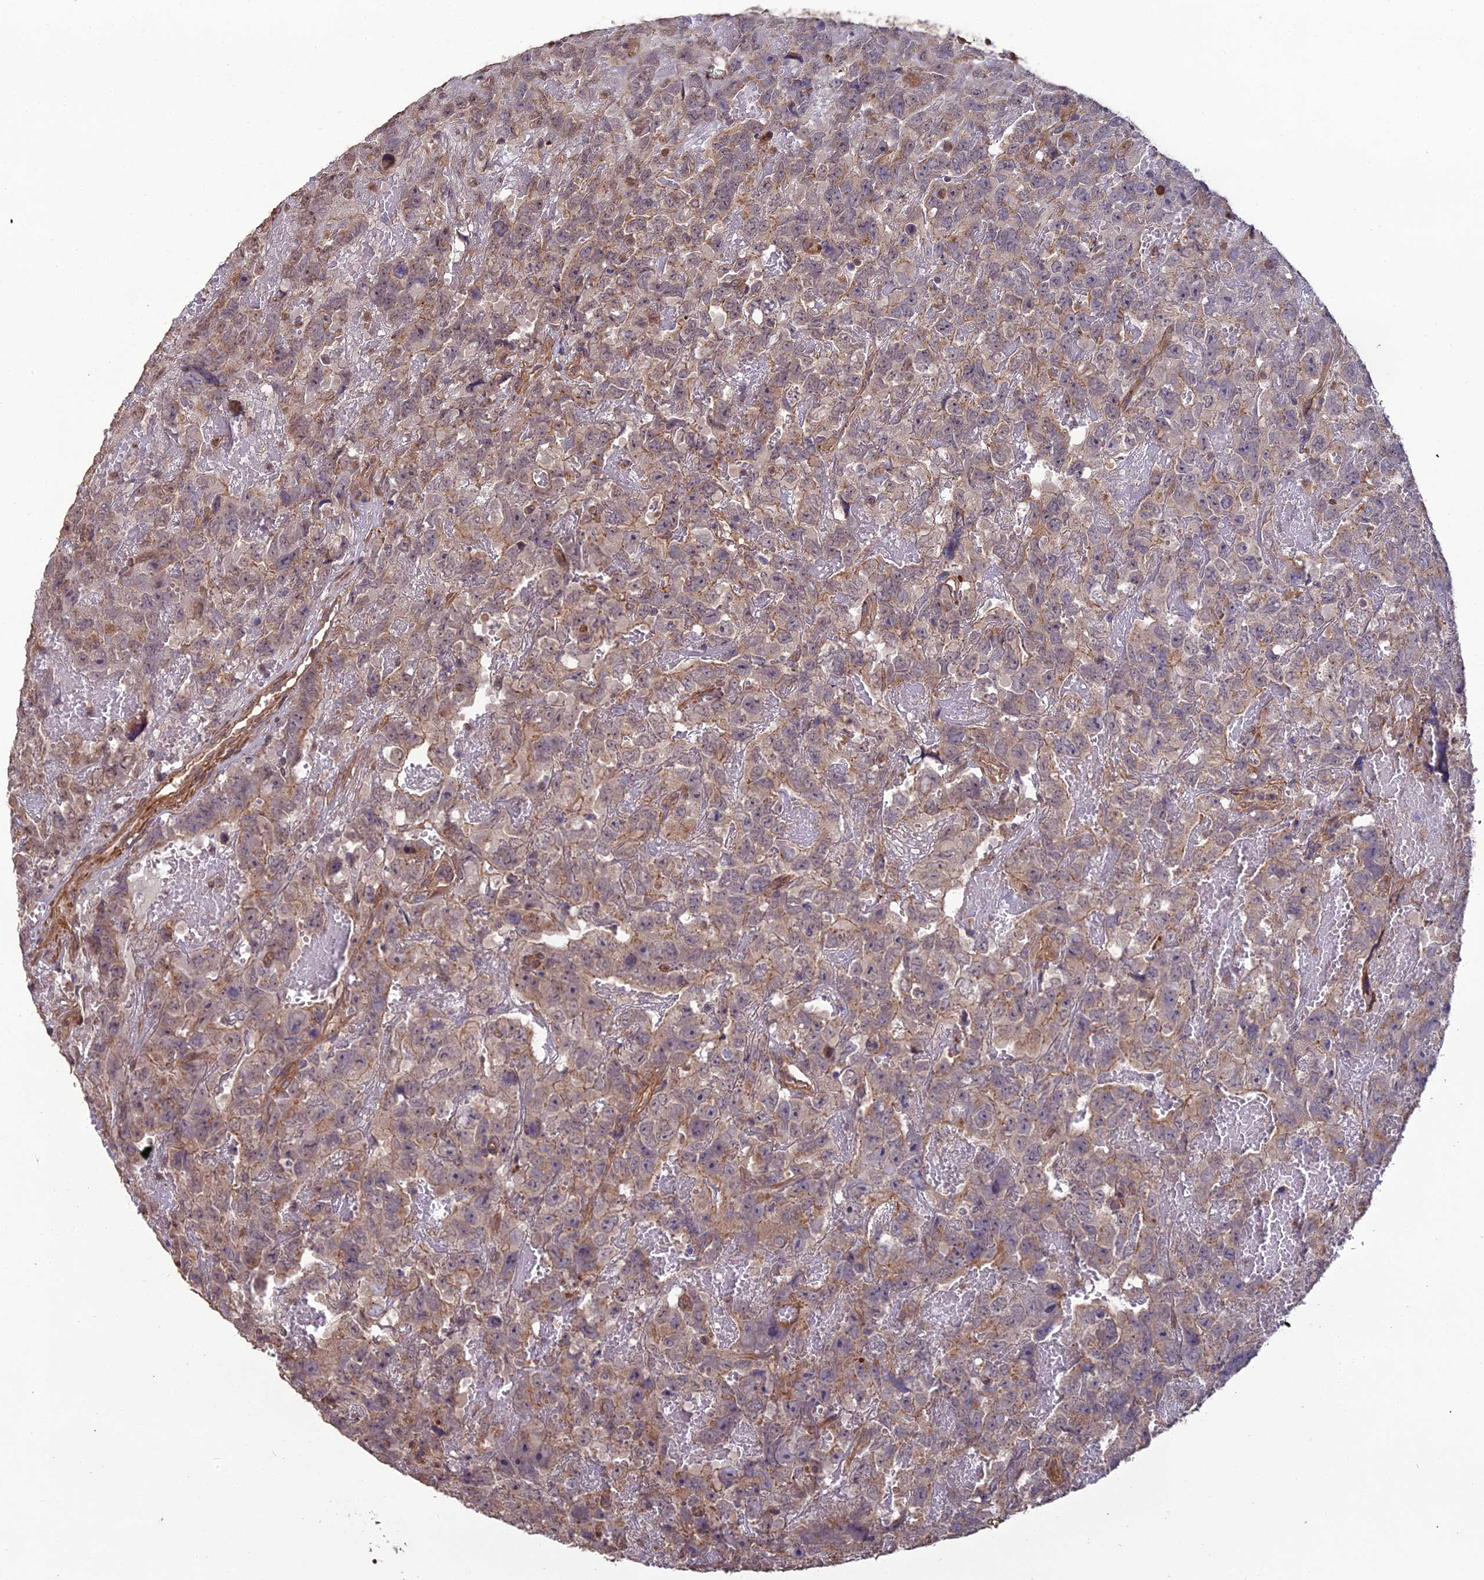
{"staining": {"intensity": "weak", "quantity": "25%-75%", "location": "cytoplasmic/membranous"}, "tissue": "testis cancer", "cell_type": "Tumor cells", "image_type": "cancer", "snomed": [{"axis": "morphology", "description": "Carcinoma, Embryonal, NOS"}, {"axis": "topography", "description": "Testis"}], "caption": "A brown stain shows weak cytoplasmic/membranous staining of a protein in testis cancer tumor cells.", "gene": "ATP6V0A2", "patient": {"sex": "male", "age": 45}}